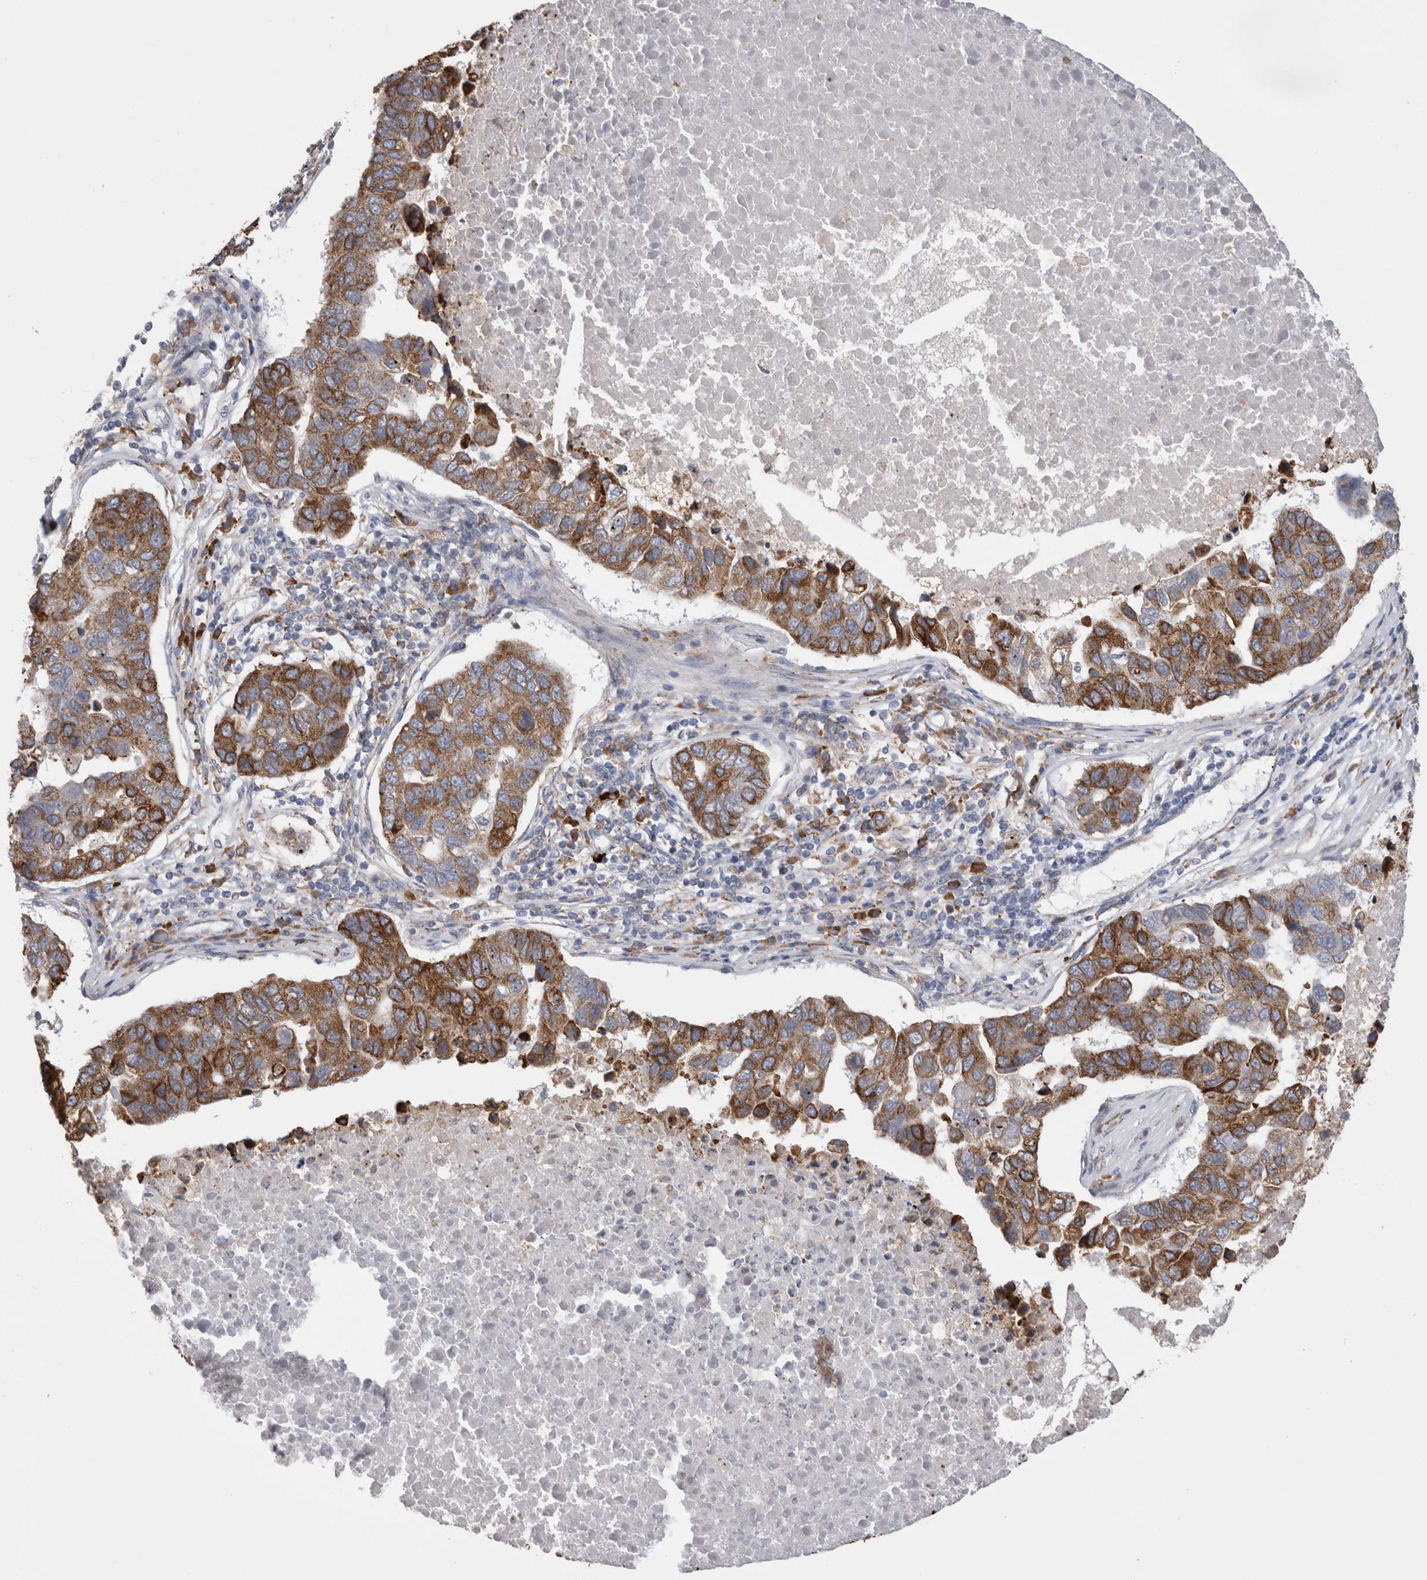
{"staining": {"intensity": "strong", "quantity": ">75%", "location": "cytoplasmic/membranous"}, "tissue": "pancreatic cancer", "cell_type": "Tumor cells", "image_type": "cancer", "snomed": [{"axis": "morphology", "description": "Adenocarcinoma, NOS"}, {"axis": "topography", "description": "Pancreas"}], "caption": "This photomicrograph exhibits immunohistochemistry (IHC) staining of human adenocarcinoma (pancreatic), with high strong cytoplasmic/membranous expression in approximately >75% of tumor cells.", "gene": "ZNF341", "patient": {"sex": "female", "age": 61}}